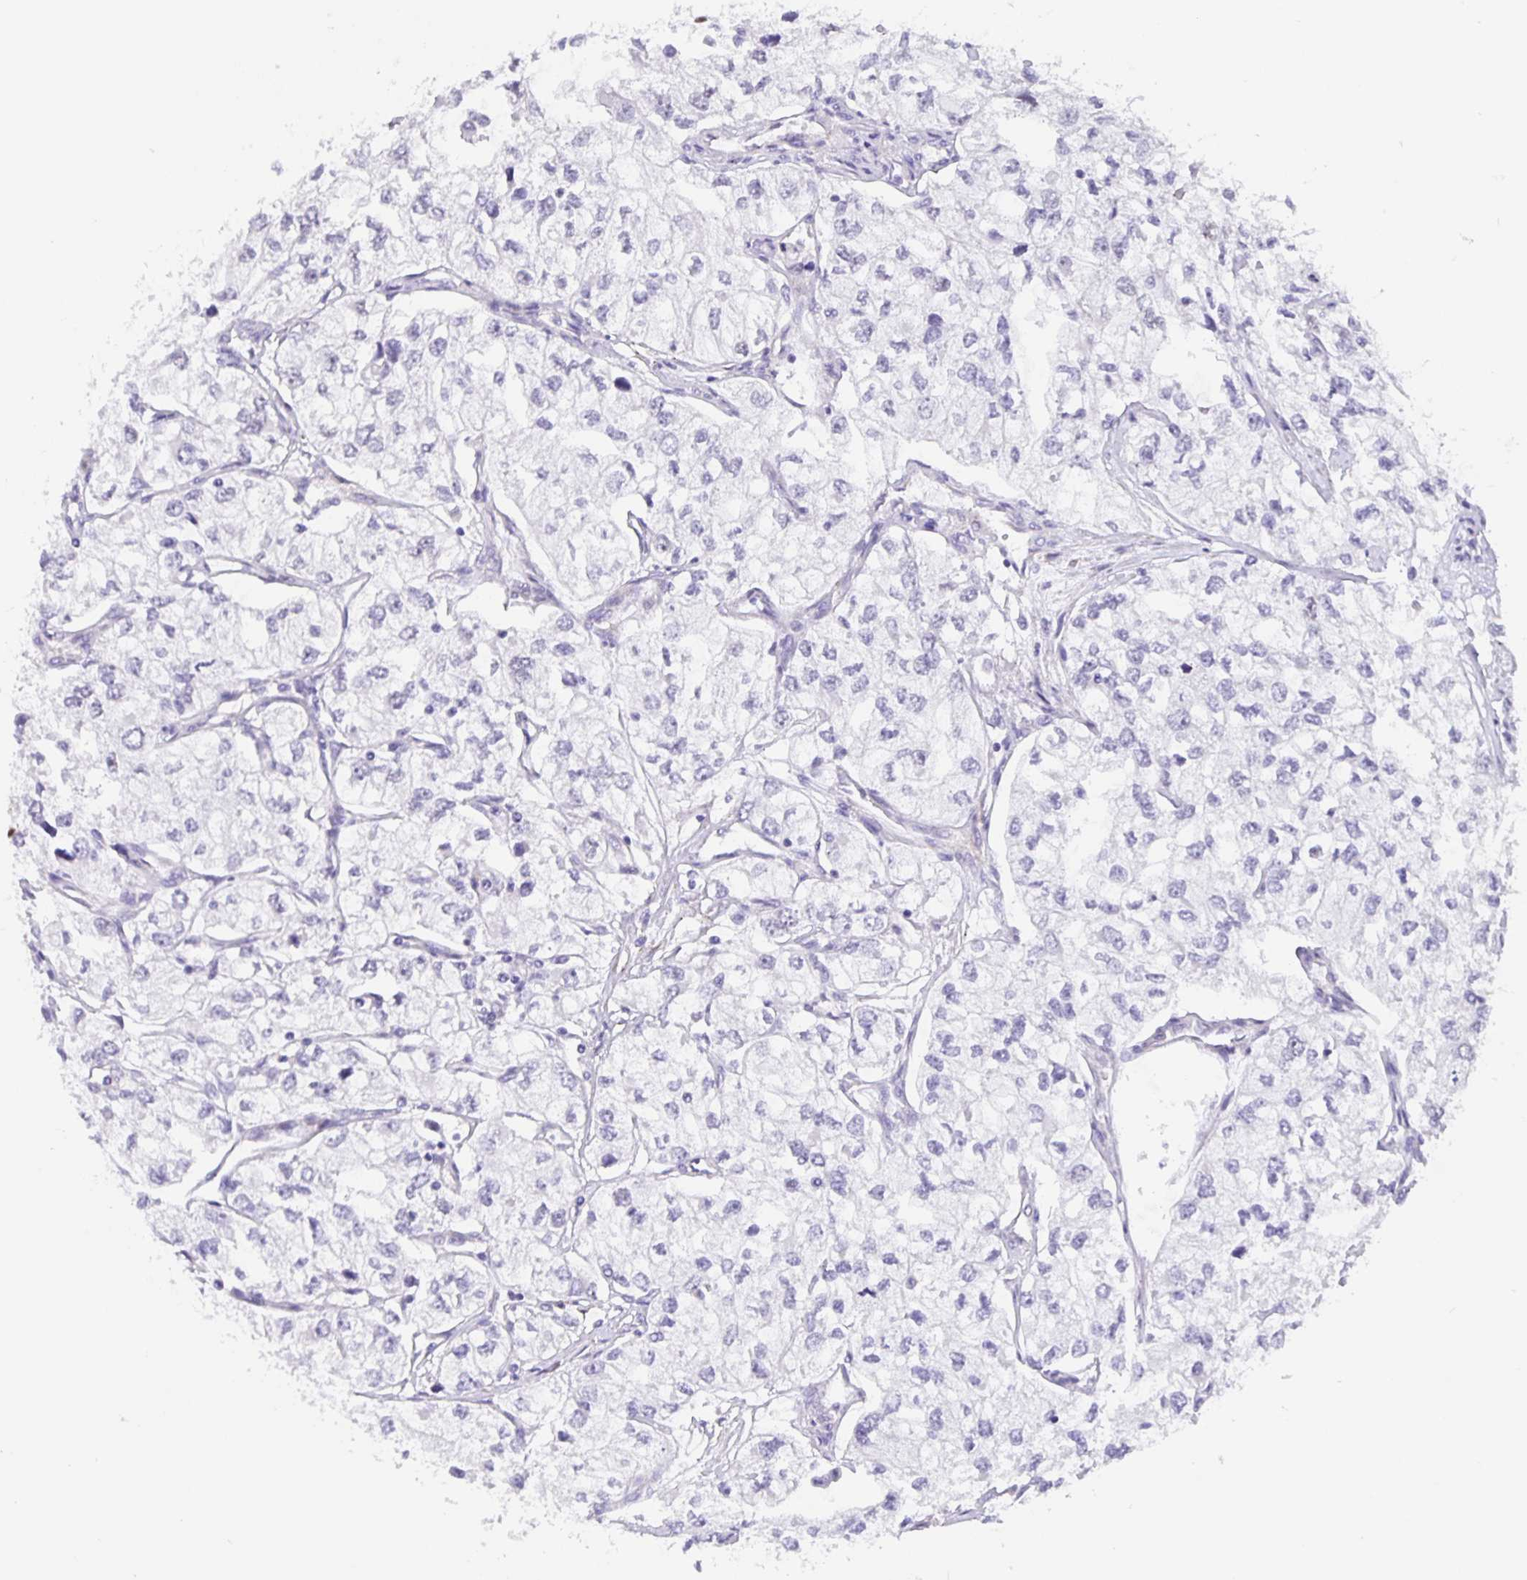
{"staining": {"intensity": "negative", "quantity": "none", "location": "none"}, "tissue": "renal cancer", "cell_type": "Tumor cells", "image_type": "cancer", "snomed": [{"axis": "morphology", "description": "Adenocarcinoma, NOS"}, {"axis": "topography", "description": "Kidney"}], "caption": "An image of renal cancer (adenocarcinoma) stained for a protein exhibits no brown staining in tumor cells.", "gene": "FOSL2", "patient": {"sex": "female", "age": 59}}